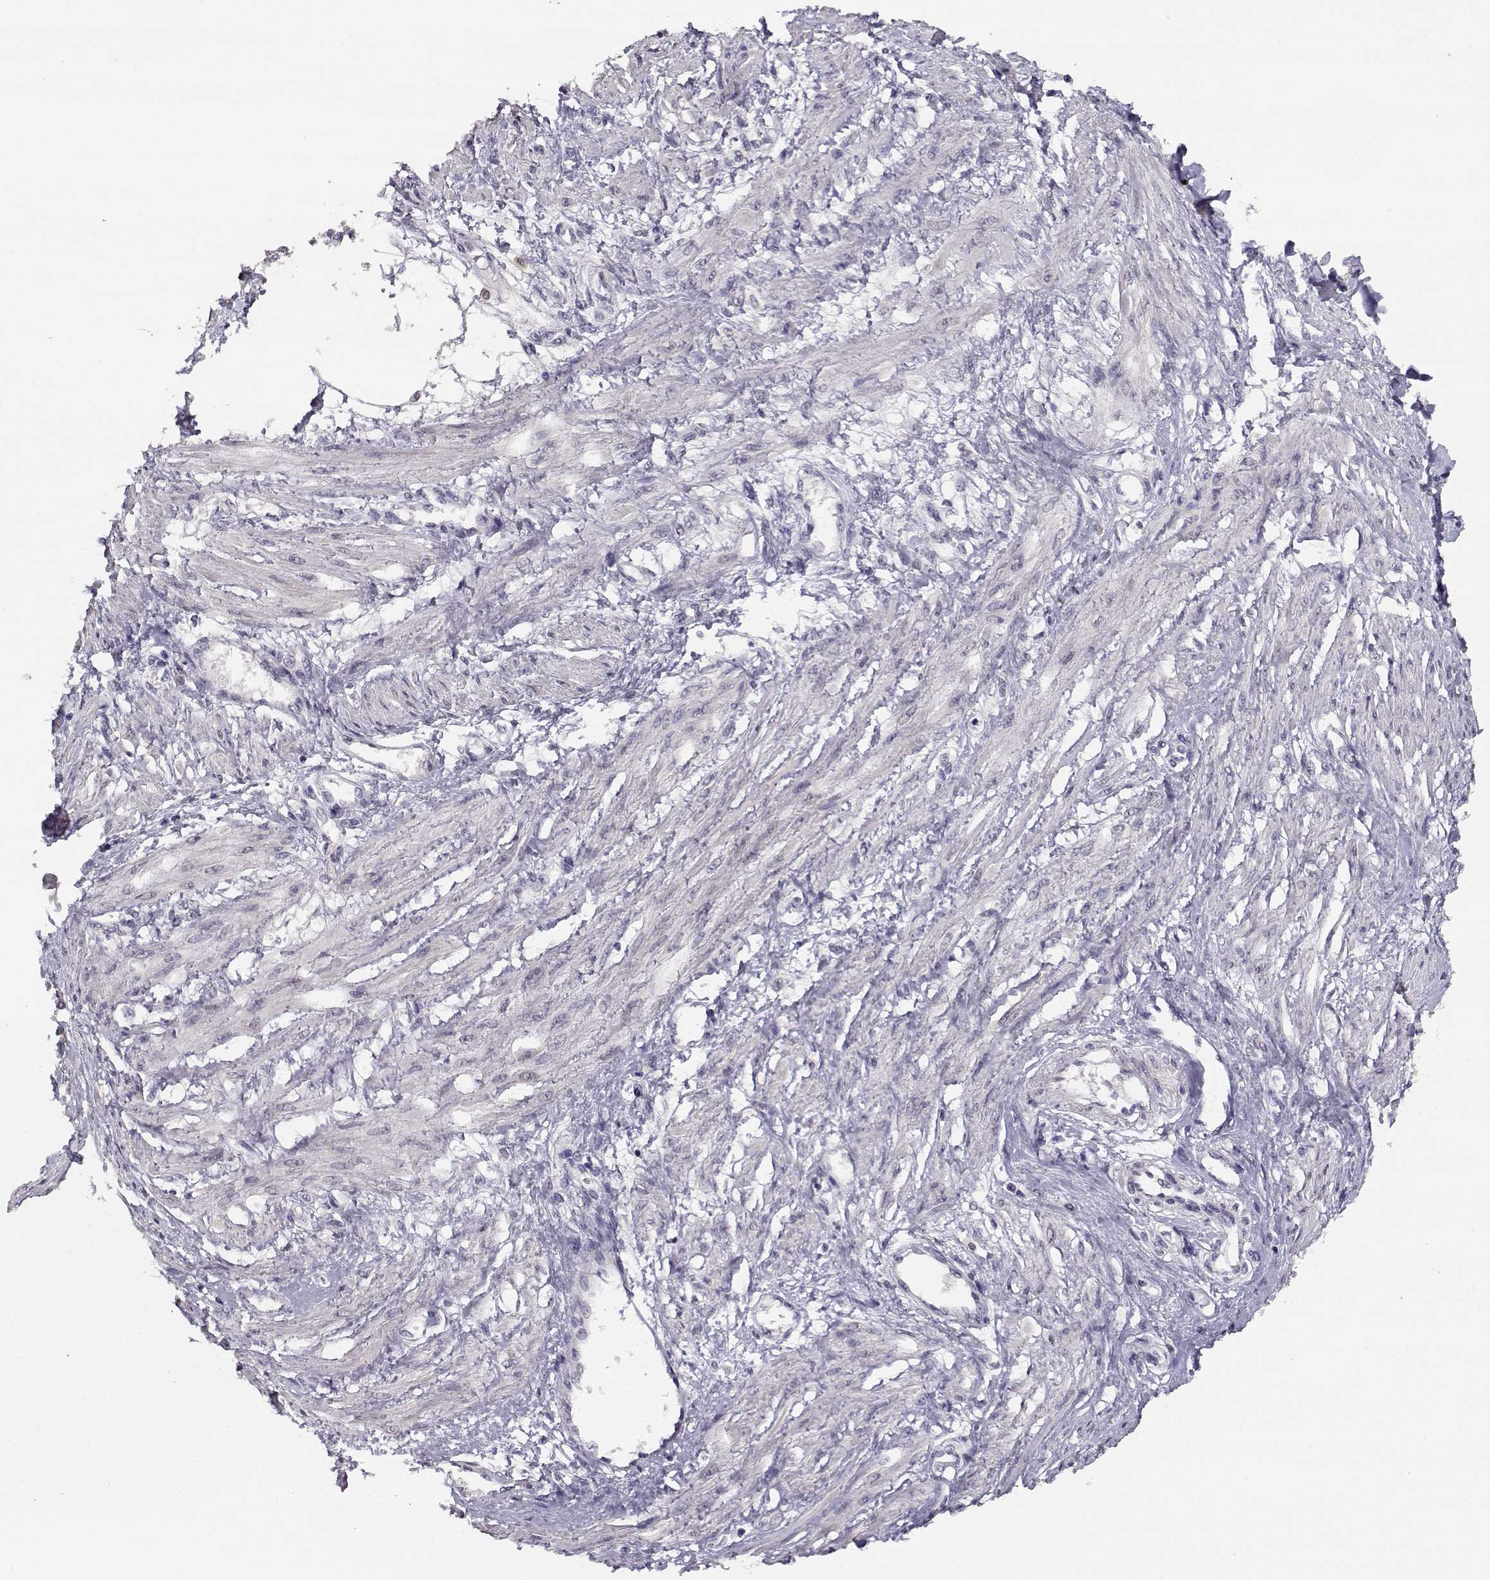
{"staining": {"intensity": "negative", "quantity": "none", "location": "none"}, "tissue": "smooth muscle", "cell_type": "Smooth muscle cells", "image_type": "normal", "snomed": [{"axis": "morphology", "description": "Normal tissue, NOS"}, {"axis": "topography", "description": "Smooth muscle"}, {"axis": "topography", "description": "Uterus"}], "caption": "The immunohistochemistry image has no significant staining in smooth muscle cells of smooth muscle.", "gene": "RHOXF2", "patient": {"sex": "female", "age": 39}}